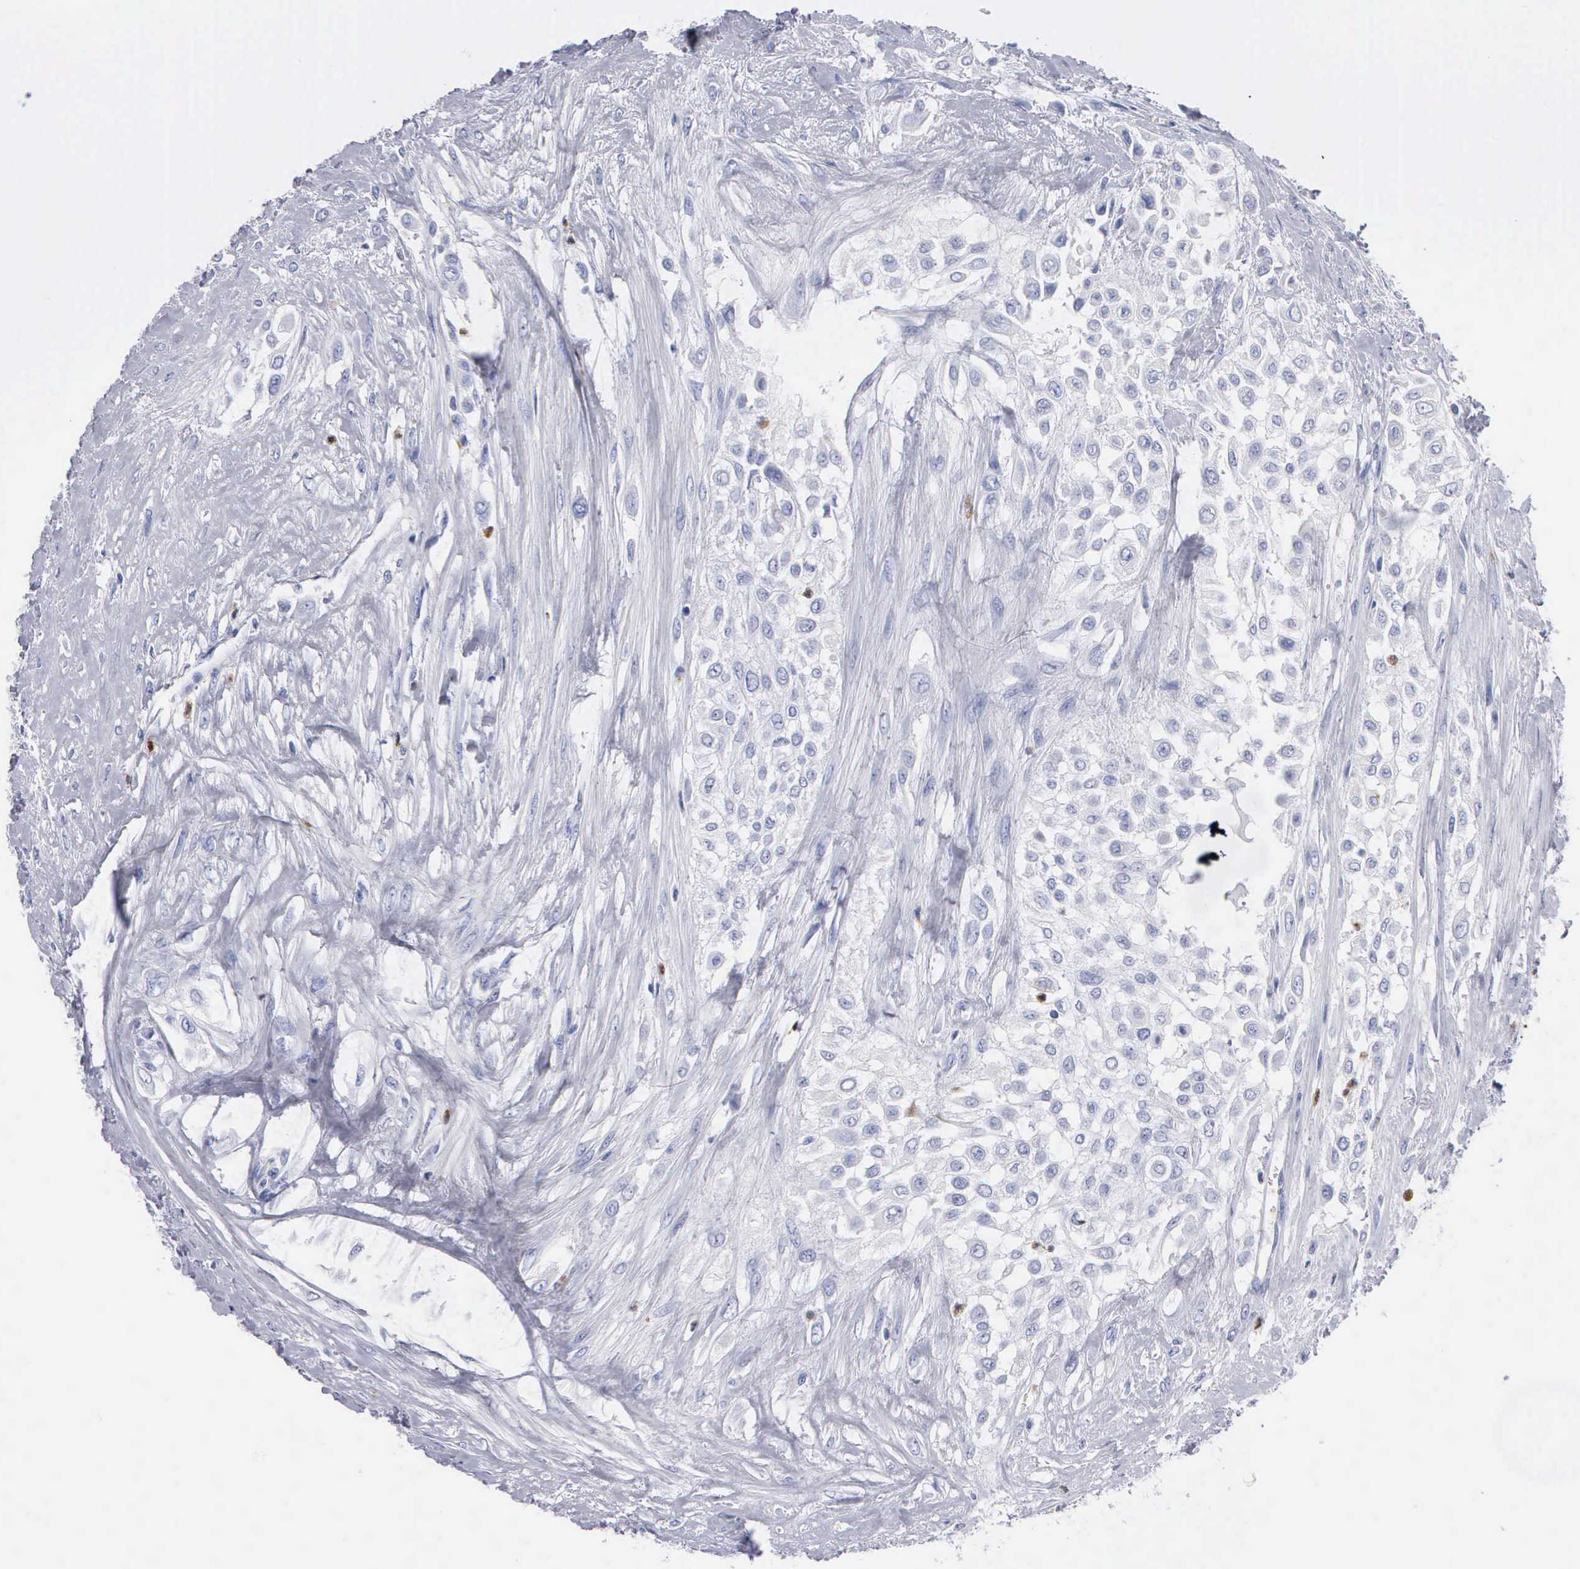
{"staining": {"intensity": "negative", "quantity": "none", "location": "none"}, "tissue": "urothelial cancer", "cell_type": "Tumor cells", "image_type": "cancer", "snomed": [{"axis": "morphology", "description": "Urothelial carcinoma, High grade"}, {"axis": "topography", "description": "Urinary bladder"}], "caption": "IHC of human urothelial cancer shows no positivity in tumor cells.", "gene": "CTSG", "patient": {"sex": "male", "age": 57}}